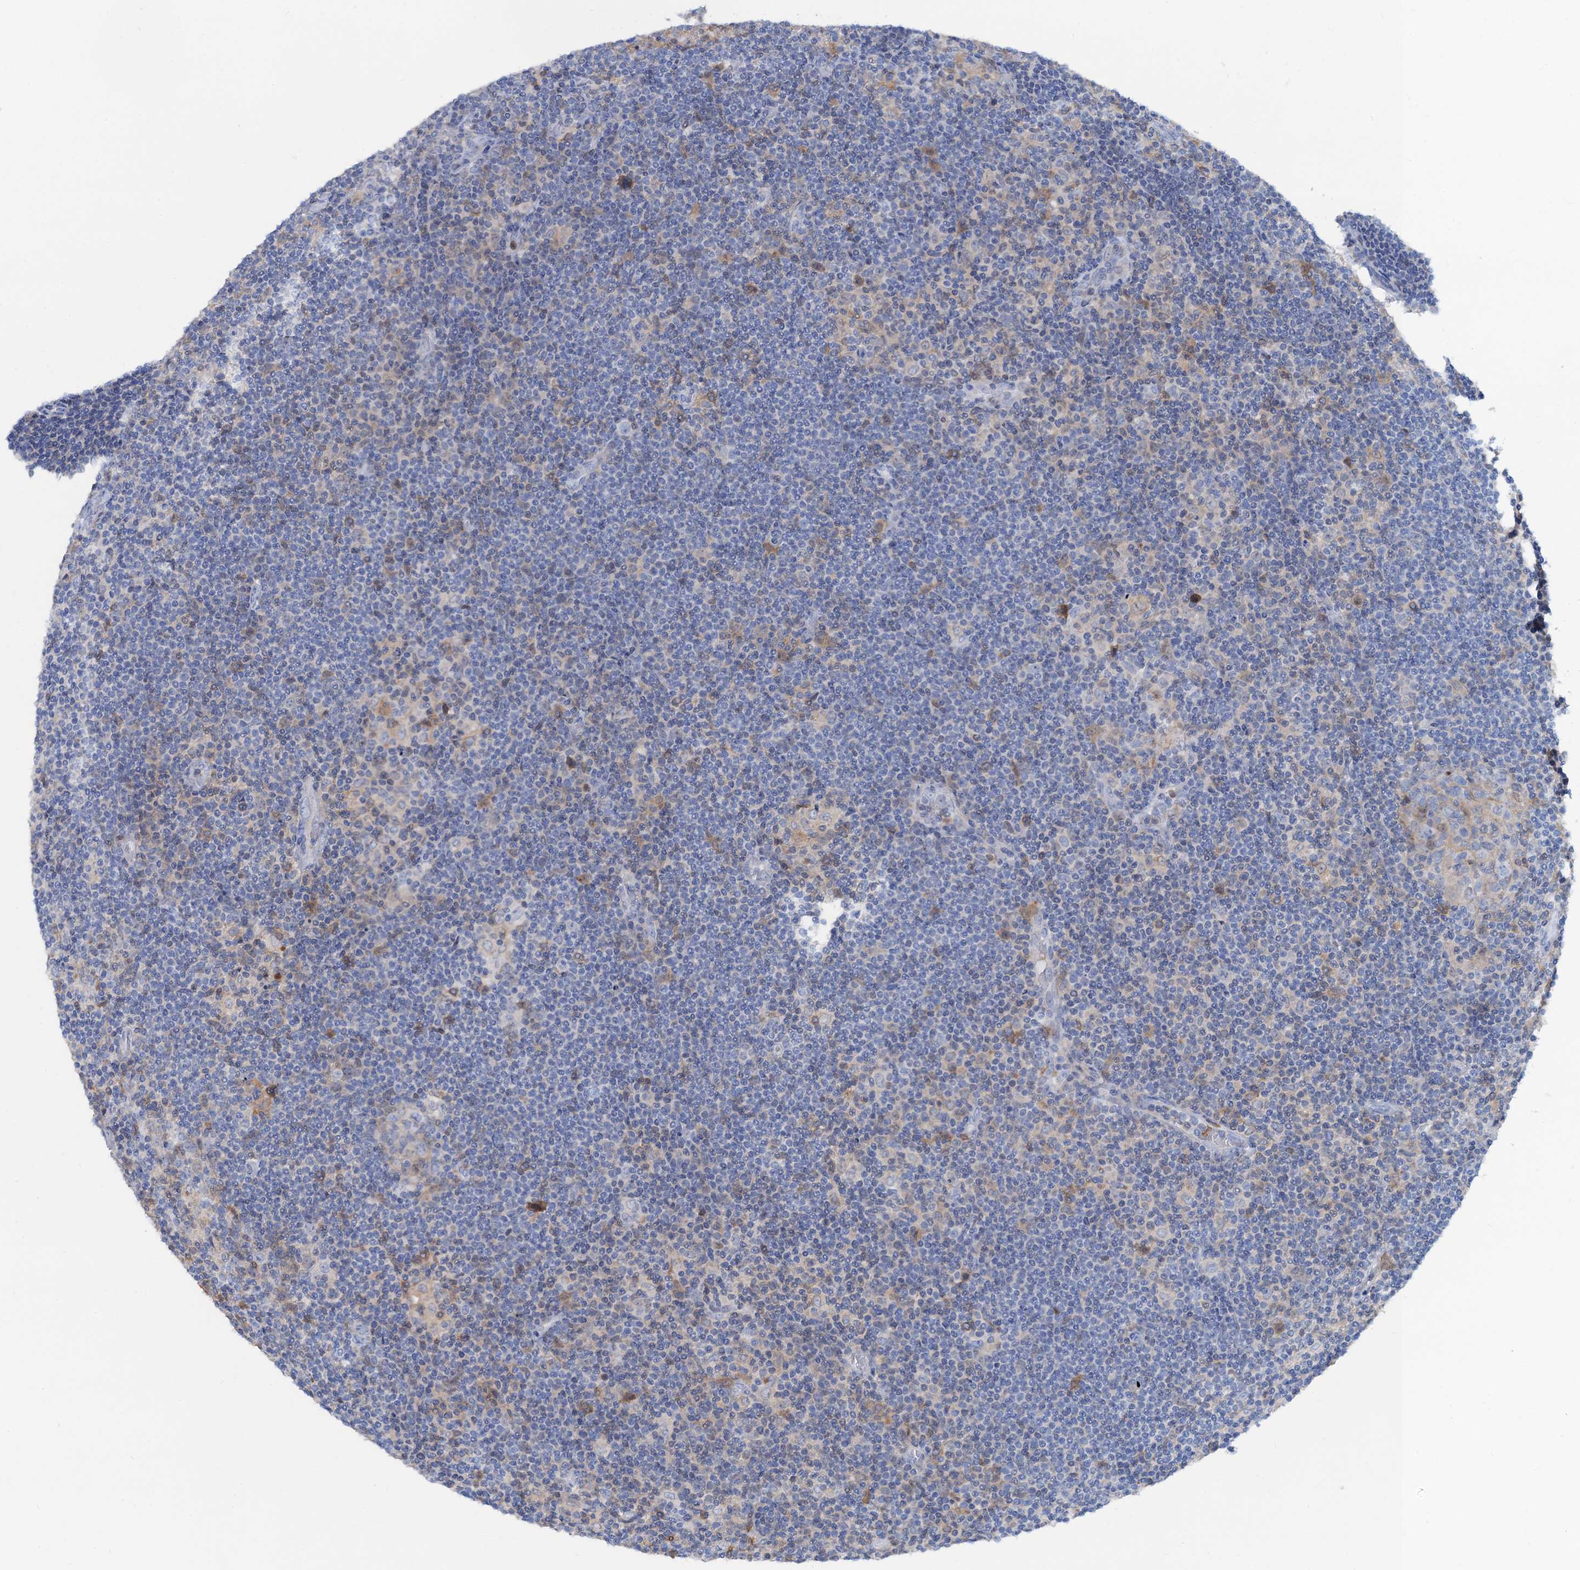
{"staining": {"intensity": "negative", "quantity": "none", "location": "none"}, "tissue": "lymphoma", "cell_type": "Tumor cells", "image_type": "cancer", "snomed": [{"axis": "morphology", "description": "Hodgkin's disease, NOS"}, {"axis": "topography", "description": "Lymph node"}], "caption": "This is a micrograph of immunohistochemistry (IHC) staining of Hodgkin's disease, which shows no staining in tumor cells.", "gene": "FAH", "patient": {"sex": "female", "age": 57}}